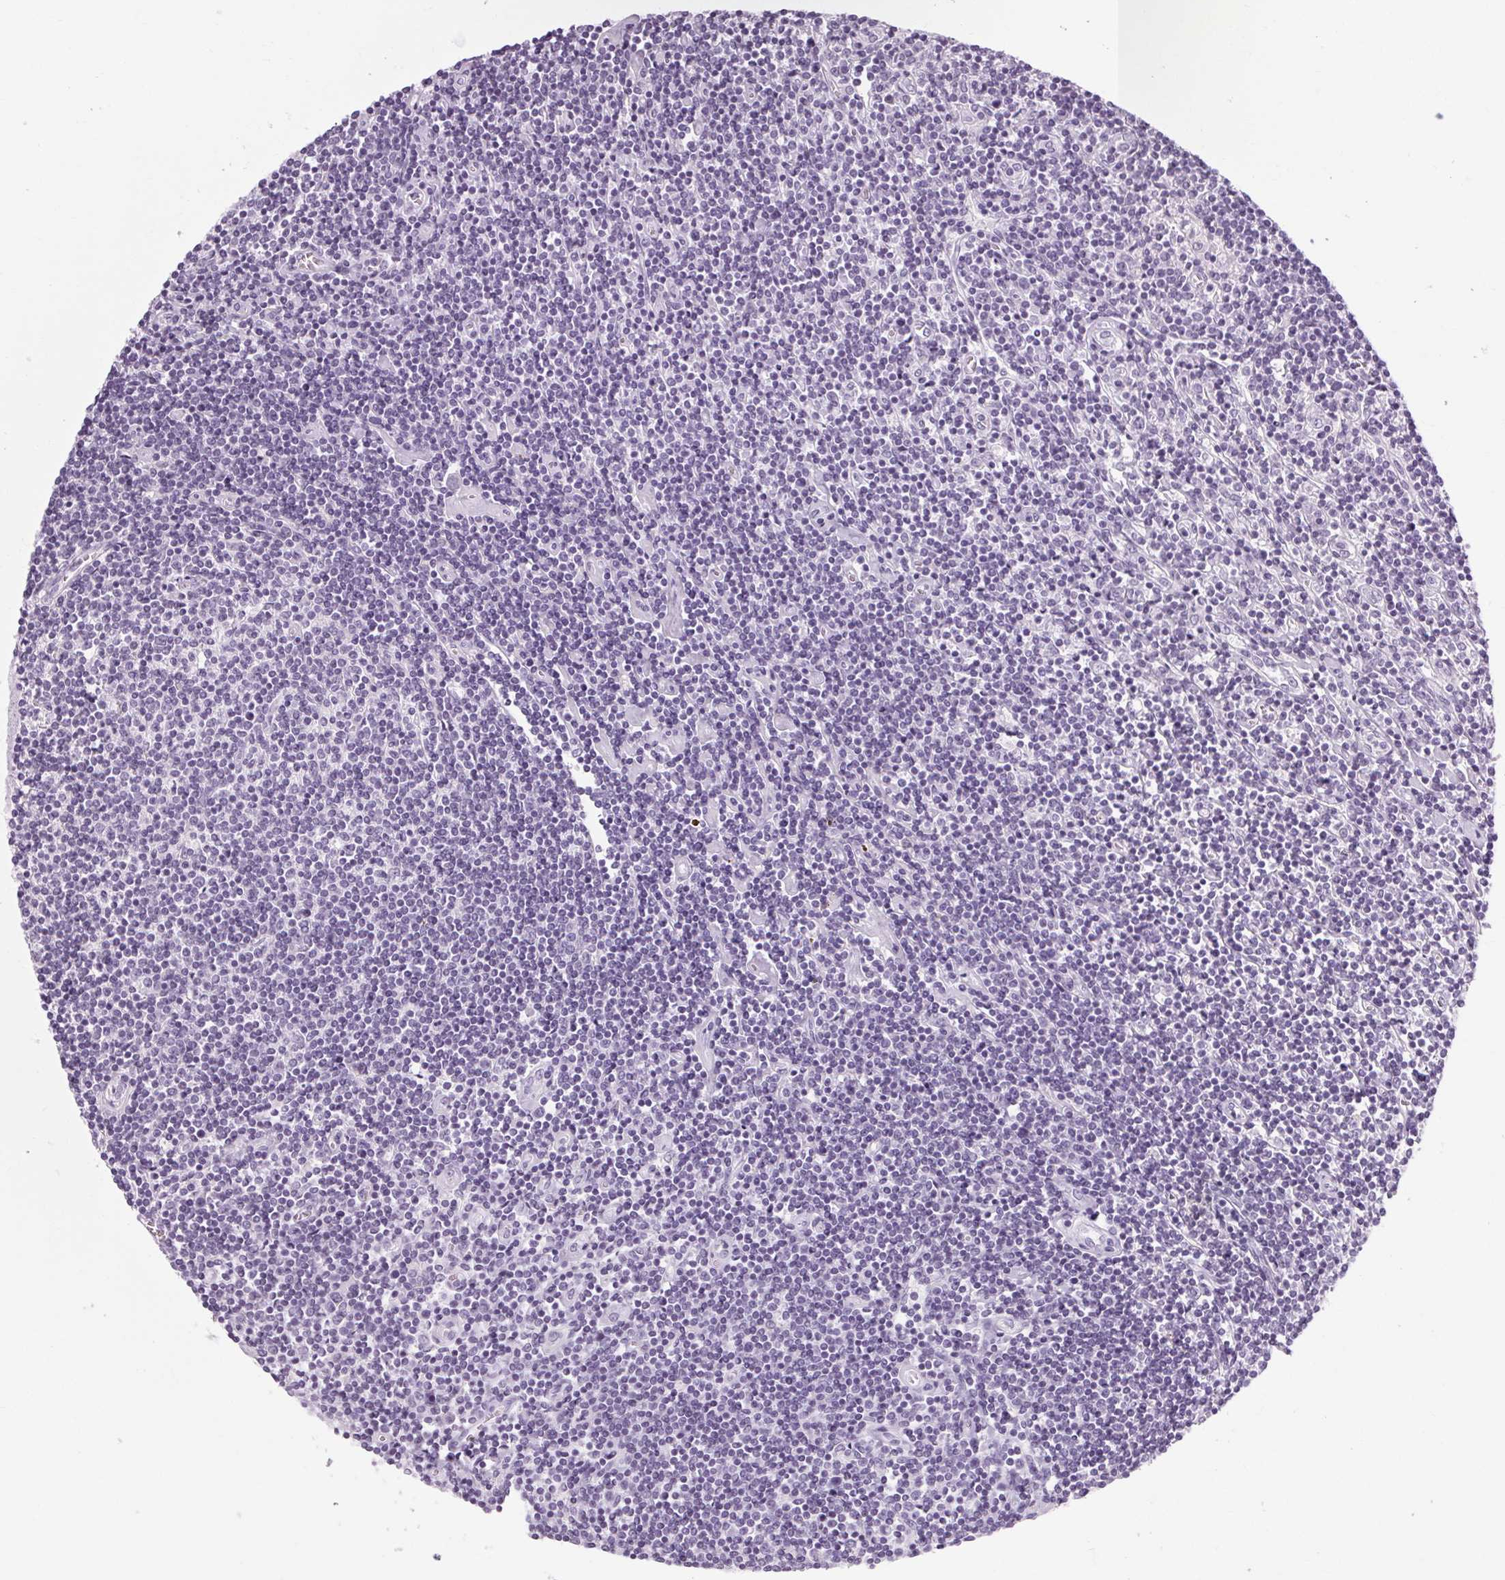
{"staining": {"intensity": "negative", "quantity": "none", "location": "none"}, "tissue": "lymphoma", "cell_type": "Tumor cells", "image_type": "cancer", "snomed": [{"axis": "morphology", "description": "Hodgkin's disease, NOS"}, {"axis": "topography", "description": "Lymph node"}], "caption": "DAB (3,3'-diaminobenzidine) immunohistochemical staining of human lymphoma demonstrates no significant expression in tumor cells.", "gene": "POMC", "patient": {"sex": "male", "age": 40}}